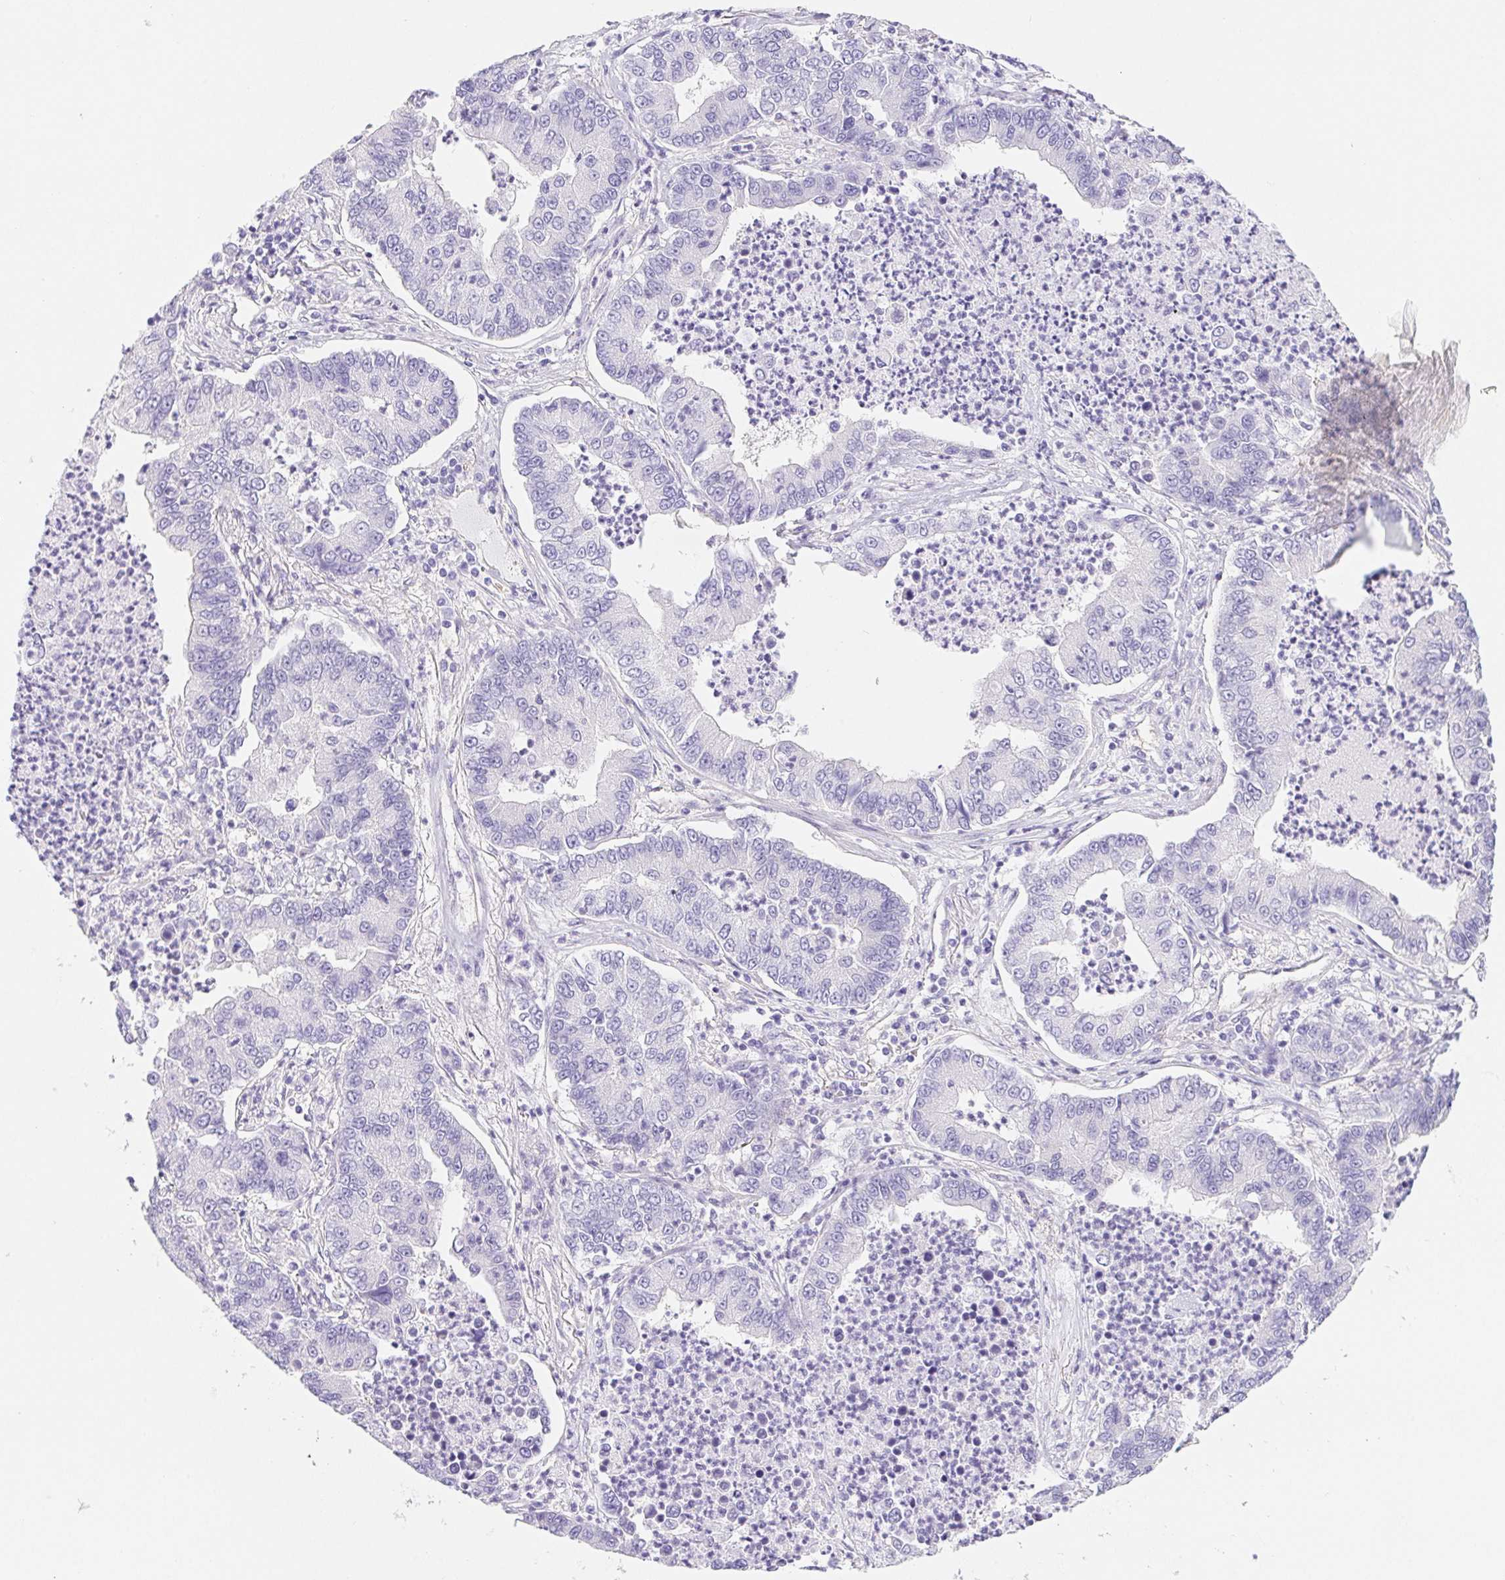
{"staining": {"intensity": "negative", "quantity": "none", "location": "none"}, "tissue": "lung cancer", "cell_type": "Tumor cells", "image_type": "cancer", "snomed": [{"axis": "morphology", "description": "Adenocarcinoma, NOS"}, {"axis": "topography", "description": "Lung"}], "caption": "A high-resolution histopathology image shows immunohistochemistry (IHC) staining of lung cancer (adenocarcinoma), which demonstrates no significant positivity in tumor cells.", "gene": "PNLIP", "patient": {"sex": "female", "age": 57}}